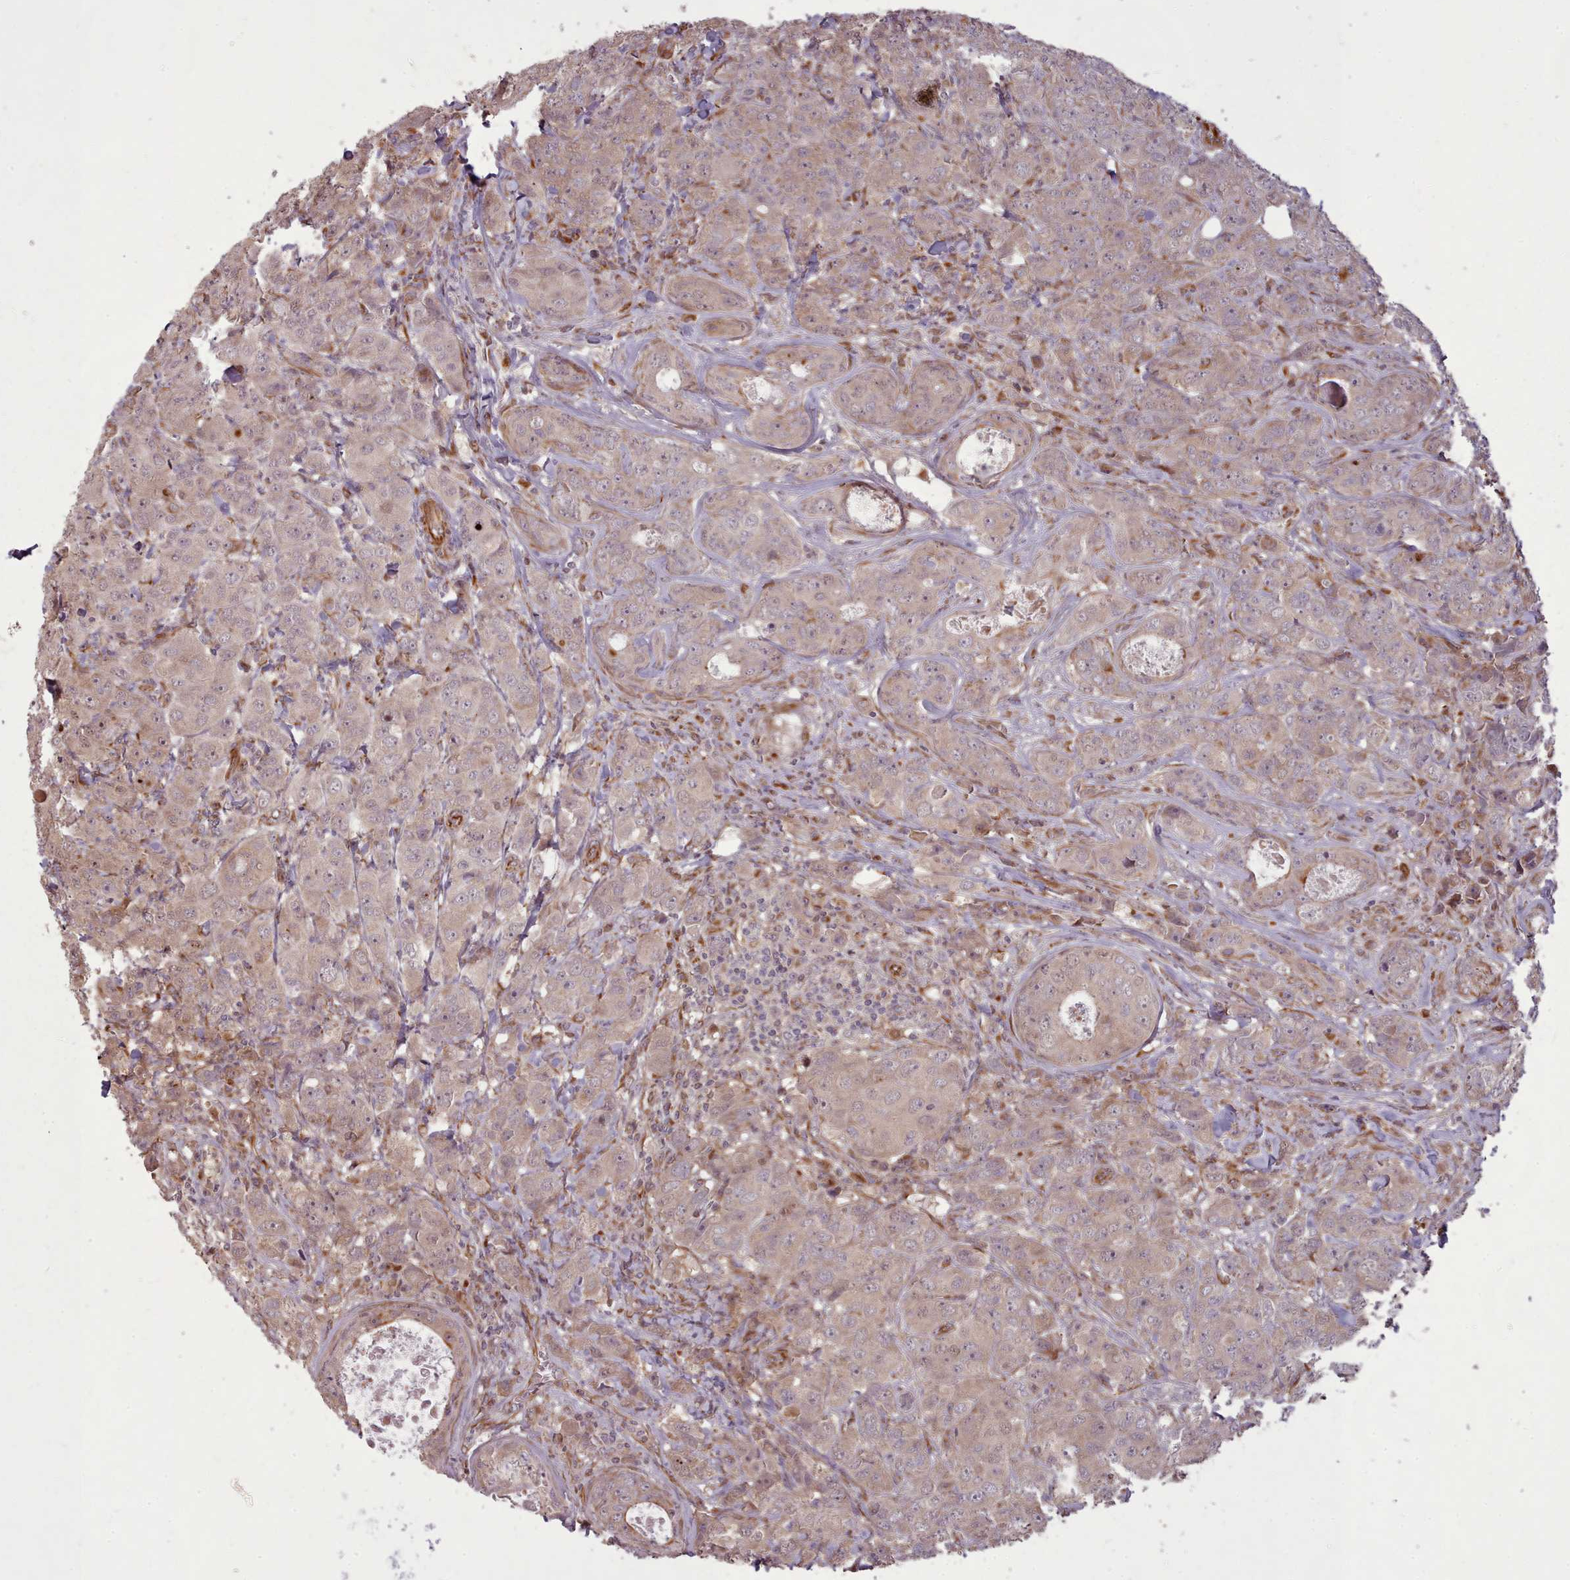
{"staining": {"intensity": "weak", "quantity": ">75%", "location": "cytoplasmic/membranous,nuclear"}, "tissue": "breast cancer", "cell_type": "Tumor cells", "image_type": "cancer", "snomed": [{"axis": "morphology", "description": "Duct carcinoma"}, {"axis": "topography", "description": "Breast"}], "caption": "Protein staining reveals weak cytoplasmic/membranous and nuclear staining in approximately >75% of tumor cells in breast cancer.", "gene": "GBGT1", "patient": {"sex": "female", "age": 43}}